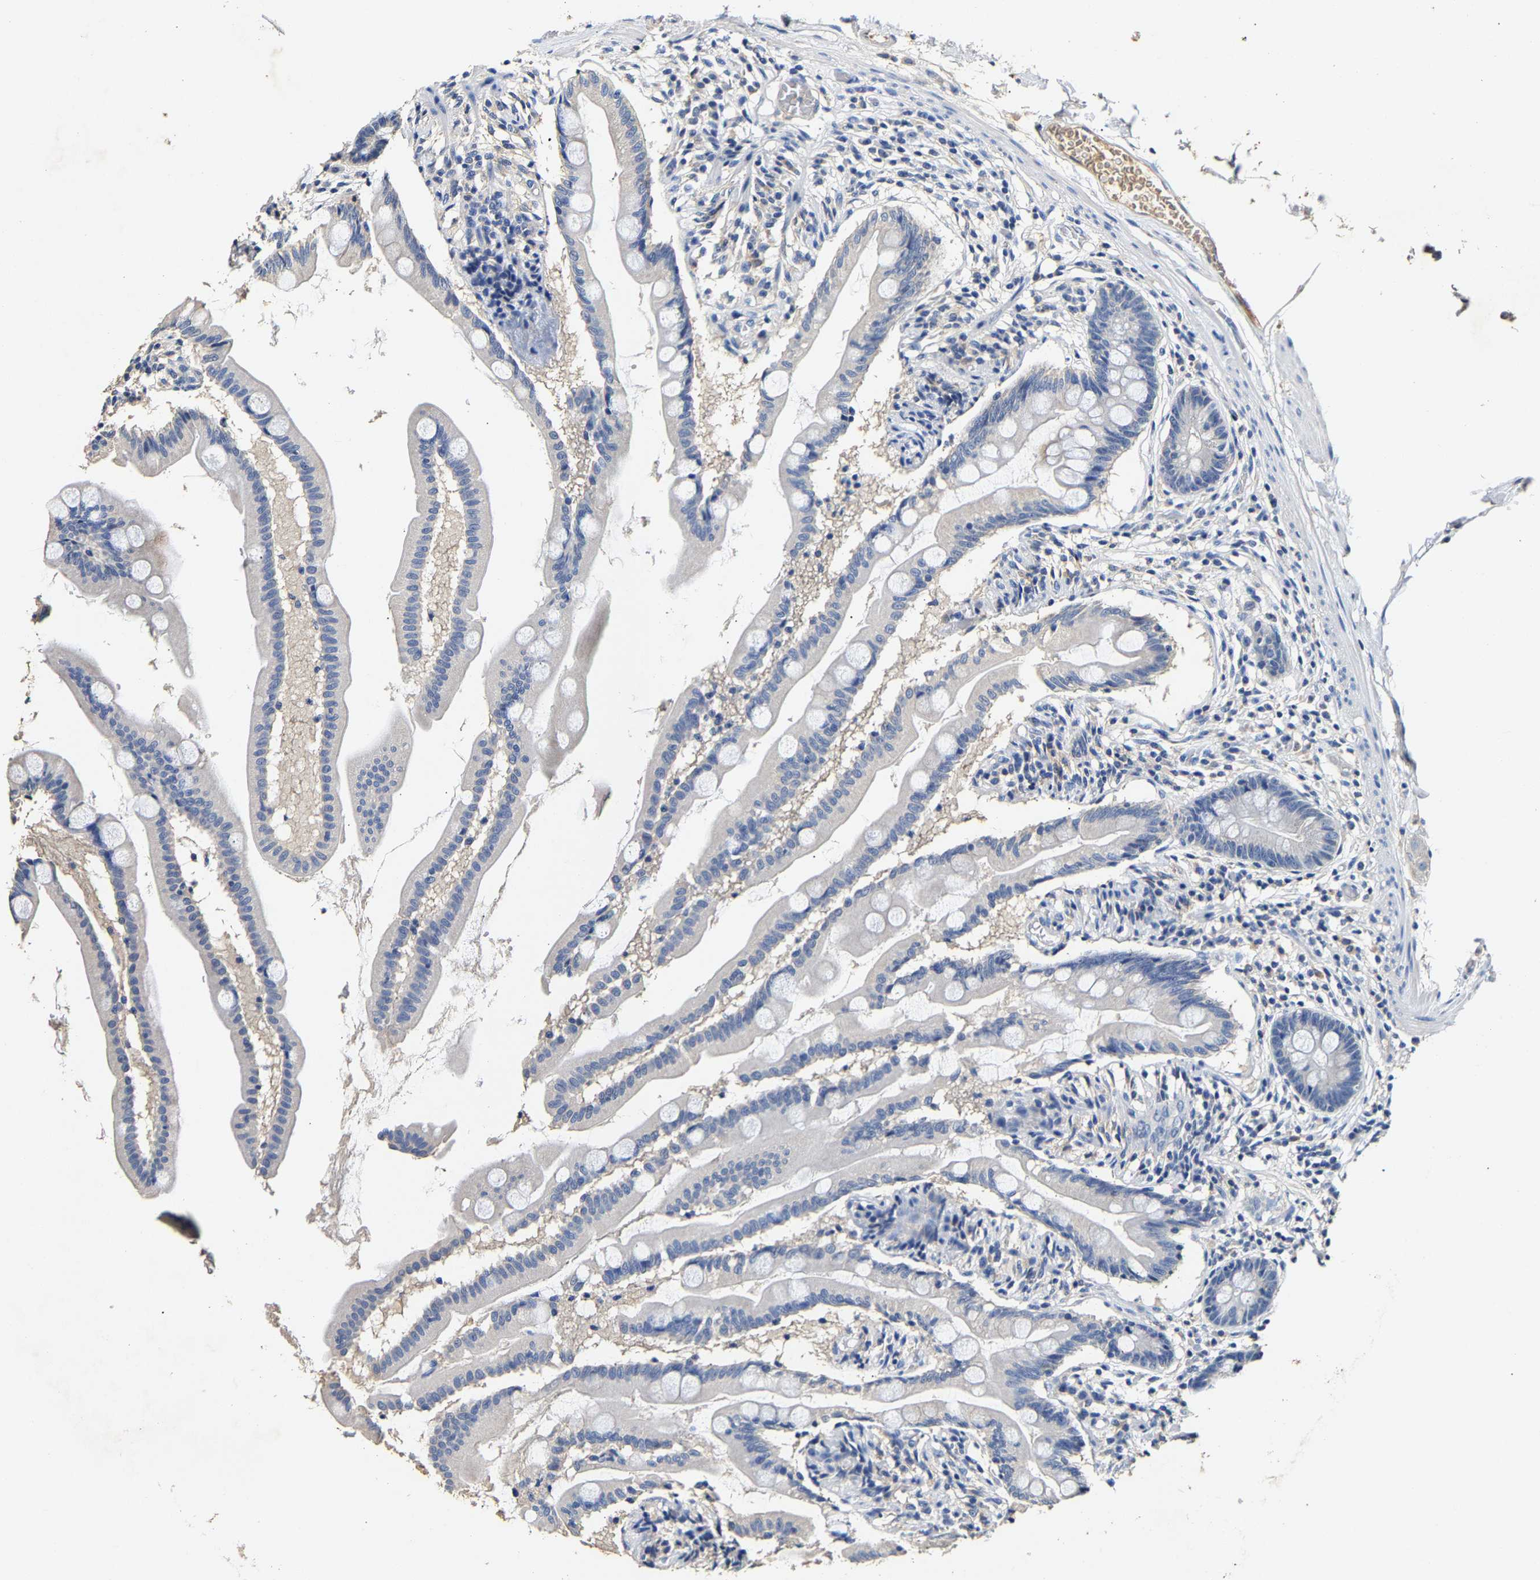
{"staining": {"intensity": "negative", "quantity": "none", "location": "none"}, "tissue": "small intestine", "cell_type": "Glandular cells", "image_type": "normal", "snomed": [{"axis": "morphology", "description": "Normal tissue, NOS"}, {"axis": "topography", "description": "Small intestine"}], "caption": "Immunohistochemistry image of normal small intestine: small intestine stained with DAB exhibits no significant protein expression in glandular cells.", "gene": "SLCO2B1", "patient": {"sex": "female", "age": 56}}